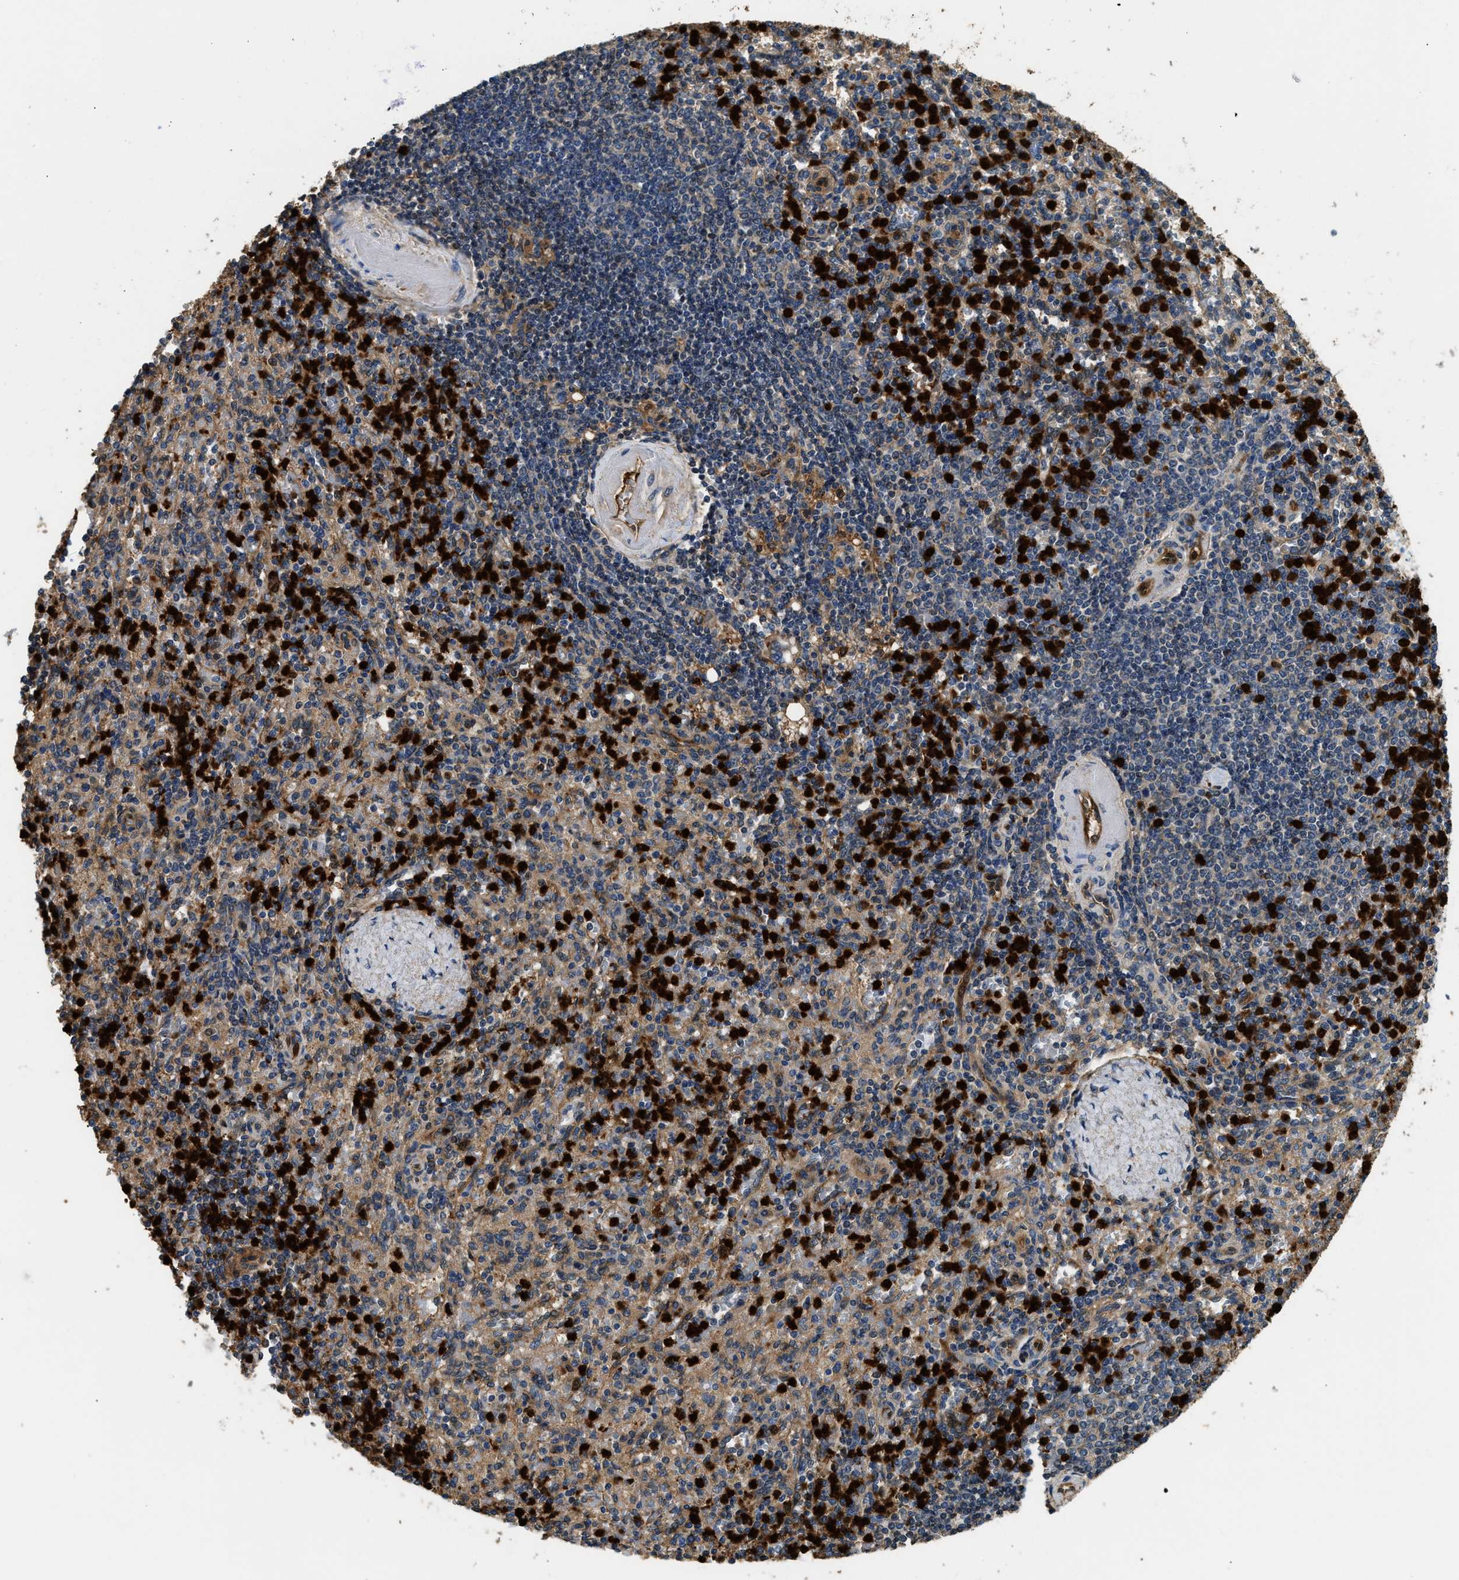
{"staining": {"intensity": "strong", "quantity": "25%-75%", "location": "nuclear"}, "tissue": "spleen", "cell_type": "Cells in red pulp", "image_type": "normal", "snomed": [{"axis": "morphology", "description": "Normal tissue, NOS"}, {"axis": "topography", "description": "Spleen"}], "caption": "An immunohistochemistry image of benign tissue is shown. Protein staining in brown highlights strong nuclear positivity in spleen within cells in red pulp.", "gene": "ANXA3", "patient": {"sex": "female", "age": 74}}